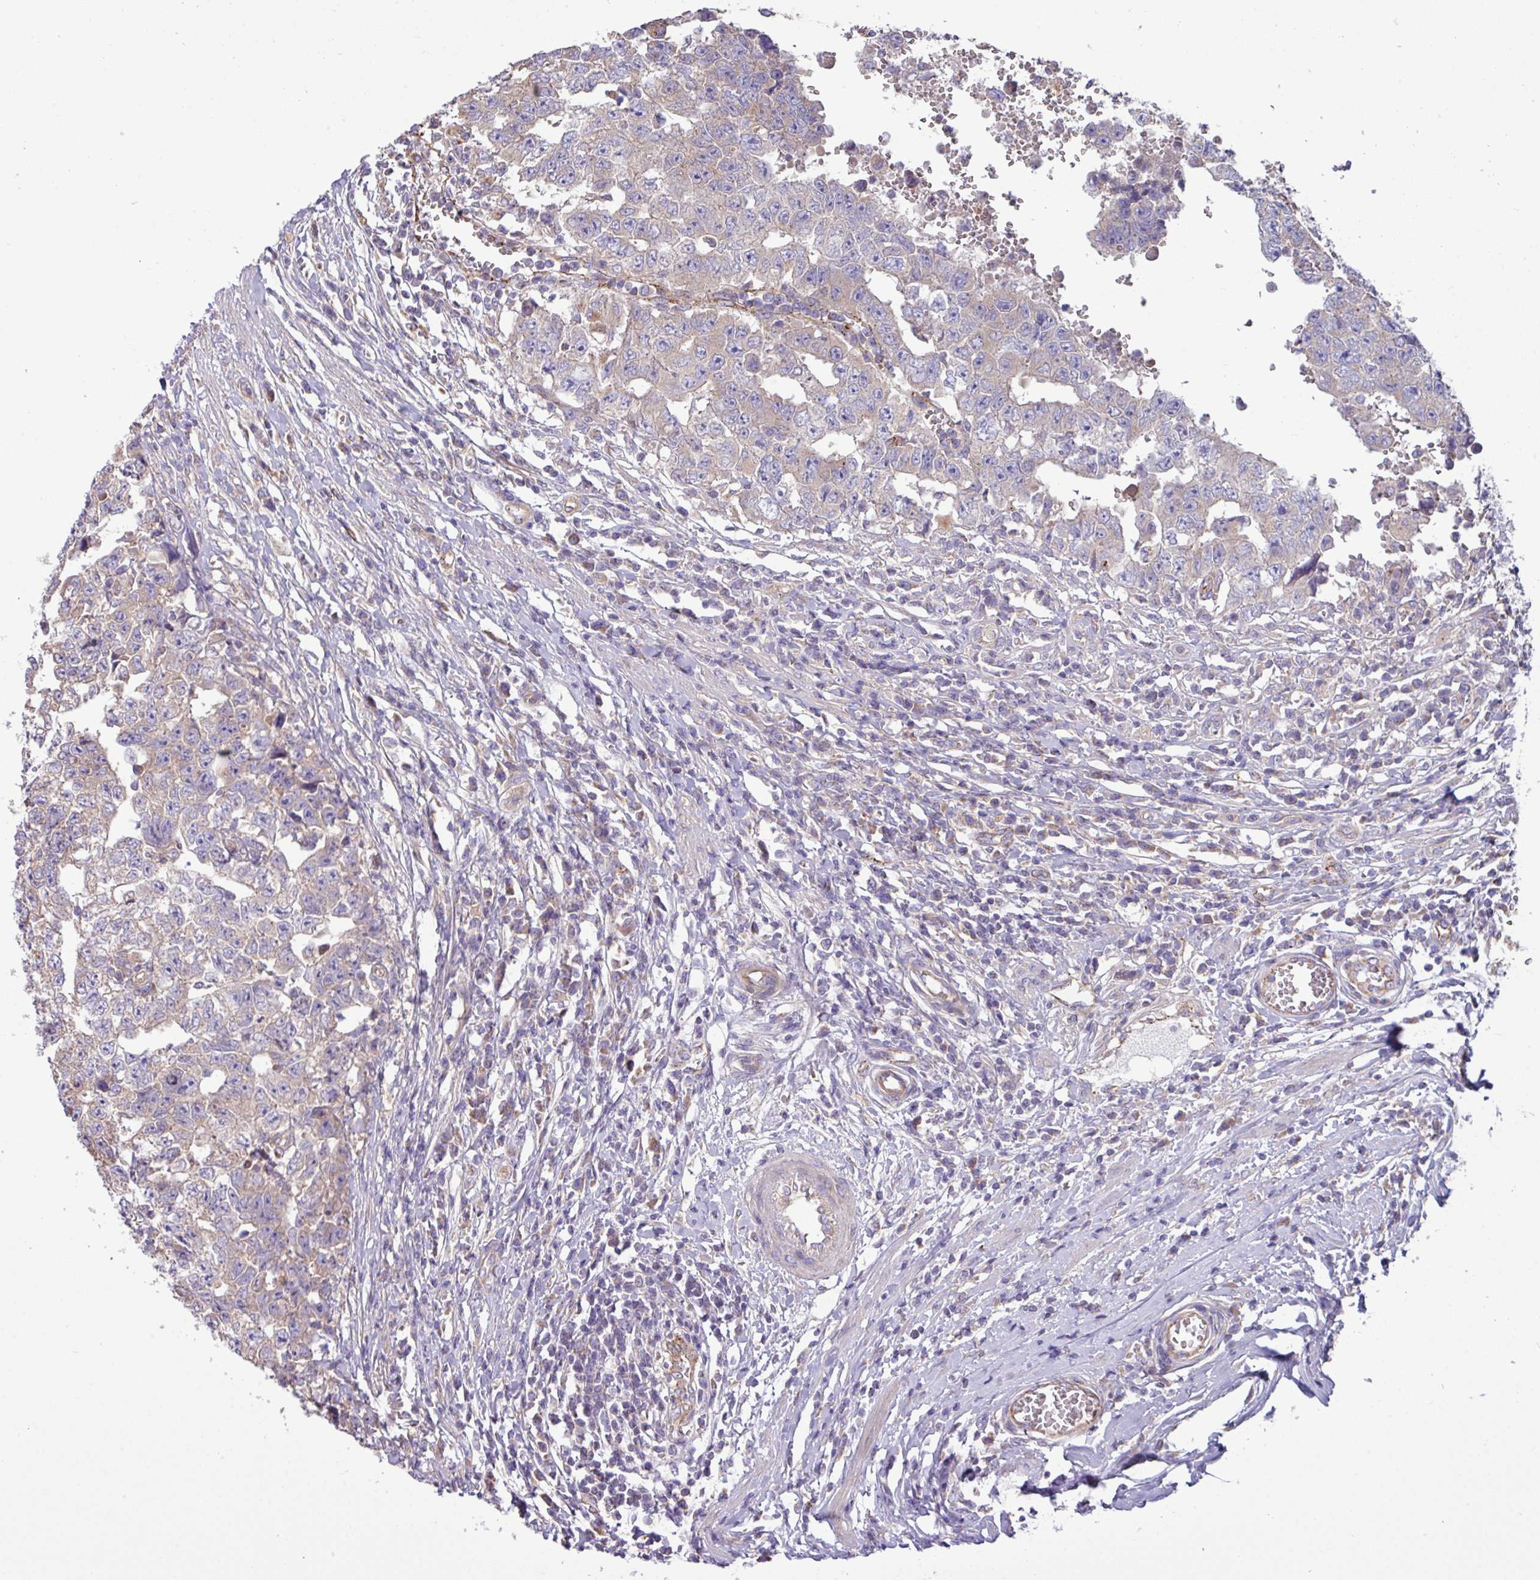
{"staining": {"intensity": "weak", "quantity": "<25%", "location": "cytoplasmic/membranous"}, "tissue": "testis cancer", "cell_type": "Tumor cells", "image_type": "cancer", "snomed": [{"axis": "morphology", "description": "Carcinoma, Embryonal, NOS"}, {"axis": "topography", "description": "Testis"}], "caption": "The histopathology image shows no significant expression in tumor cells of testis embryonal carcinoma. (Stains: DAB (3,3'-diaminobenzidine) immunohistochemistry with hematoxylin counter stain, Microscopy: brightfield microscopy at high magnification).", "gene": "PPM1J", "patient": {"sex": "male", "age": 25}}